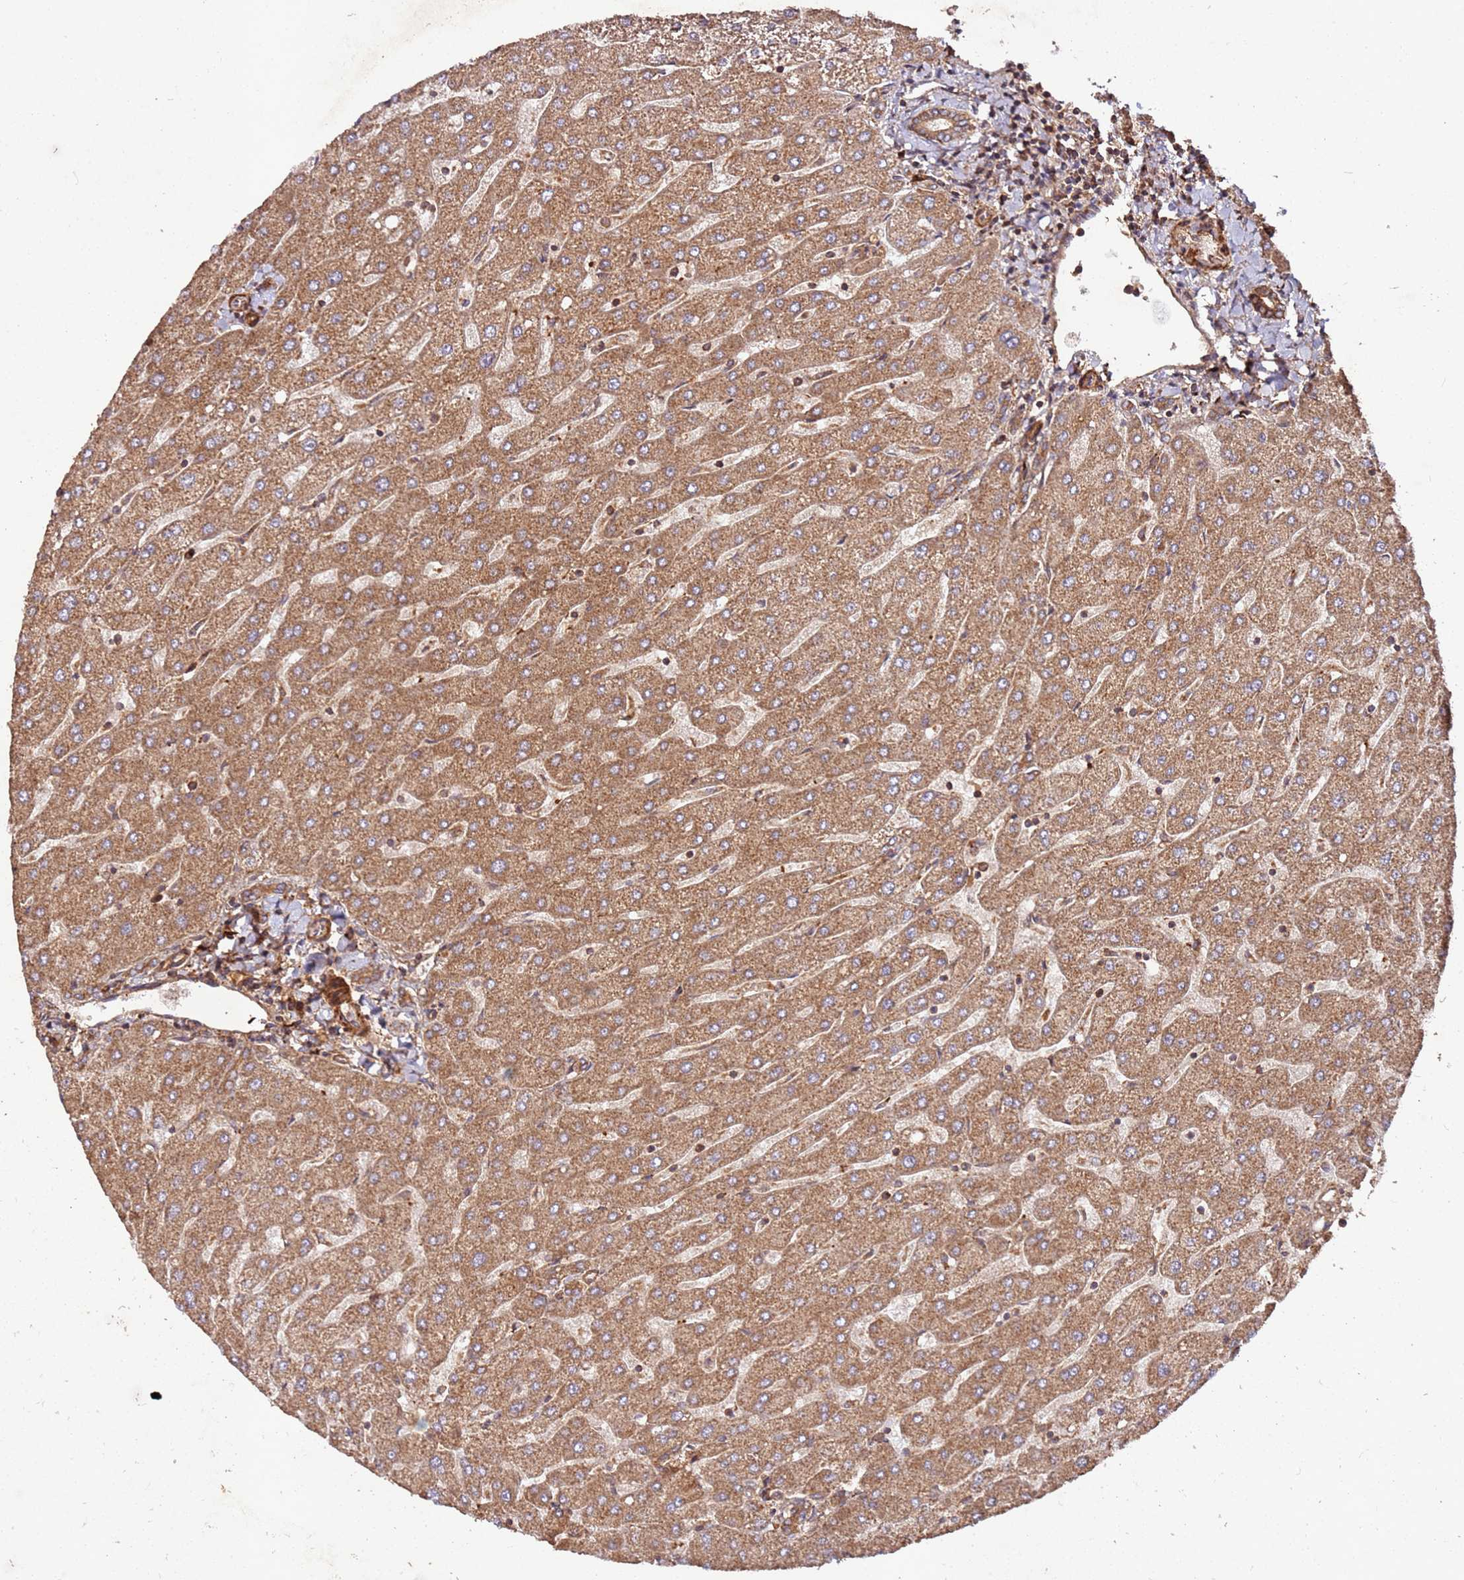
{"staining": {"intensity": "moderate", "quantity": ">75%", "location": "cytoplasmic/membranous"}, "tissue": "liver", "cell_type": "Cholangiocytes", "image_type": "normal", "snomed": [{"axis": "morphology", "description": "Normal tissue, NOS"}, {"axis": "topography", "description": "Liver"}], "caption": "Immunohistochemical staining of unremarkable human liver demonstrates >75% levels of moderate cytoplasmic/membranous protein staining in about >75% of cholangiocytes.", "gene": "FAM186A", "patient": {"sex": "male", "age": 67}}